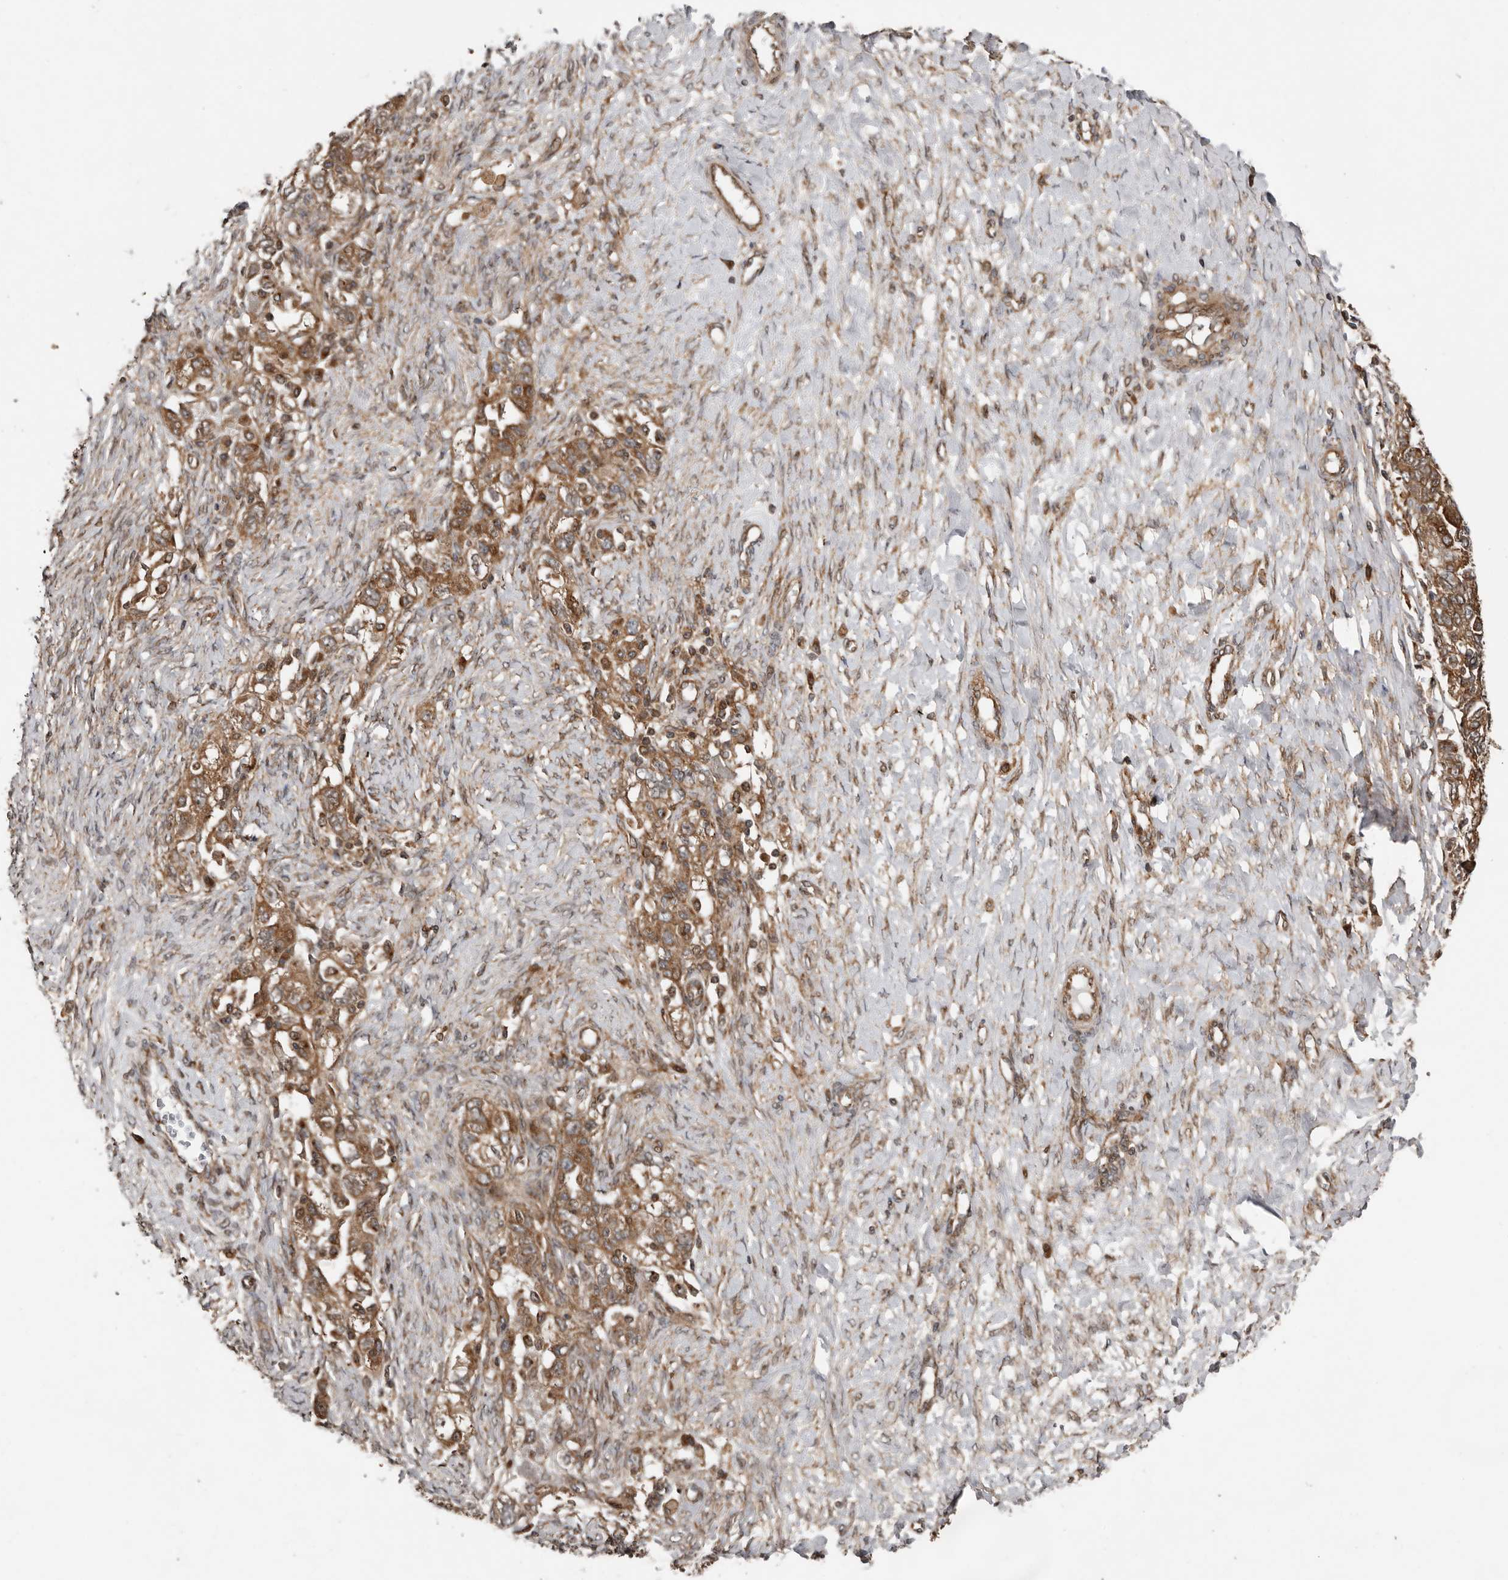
{"staining": {"intensity": "moderate", "quantity": ">75%", "location": "cytoplasmic/membranous"}, "tissue": "ovarian cancer", "cell_type": "Tumor cells", "image_type": "cancer", "snomed": [{"axis": "morphology", "description": "Carcinoma, NOS"}, {"axis": "morphology", "description": "Cystadenocarcinoma, serous, NOS"}, {"axis": "topography", "description": "Ovary"}], "caption": "Protein expression analysis of ovarian cancer (serous cystadenocarcinoma) shows moderate cytoplasmic/membranous expression in about >75% of tumor cells.", "gene": "CCDC190", "patient": {"sex": "female", "age": 69}}